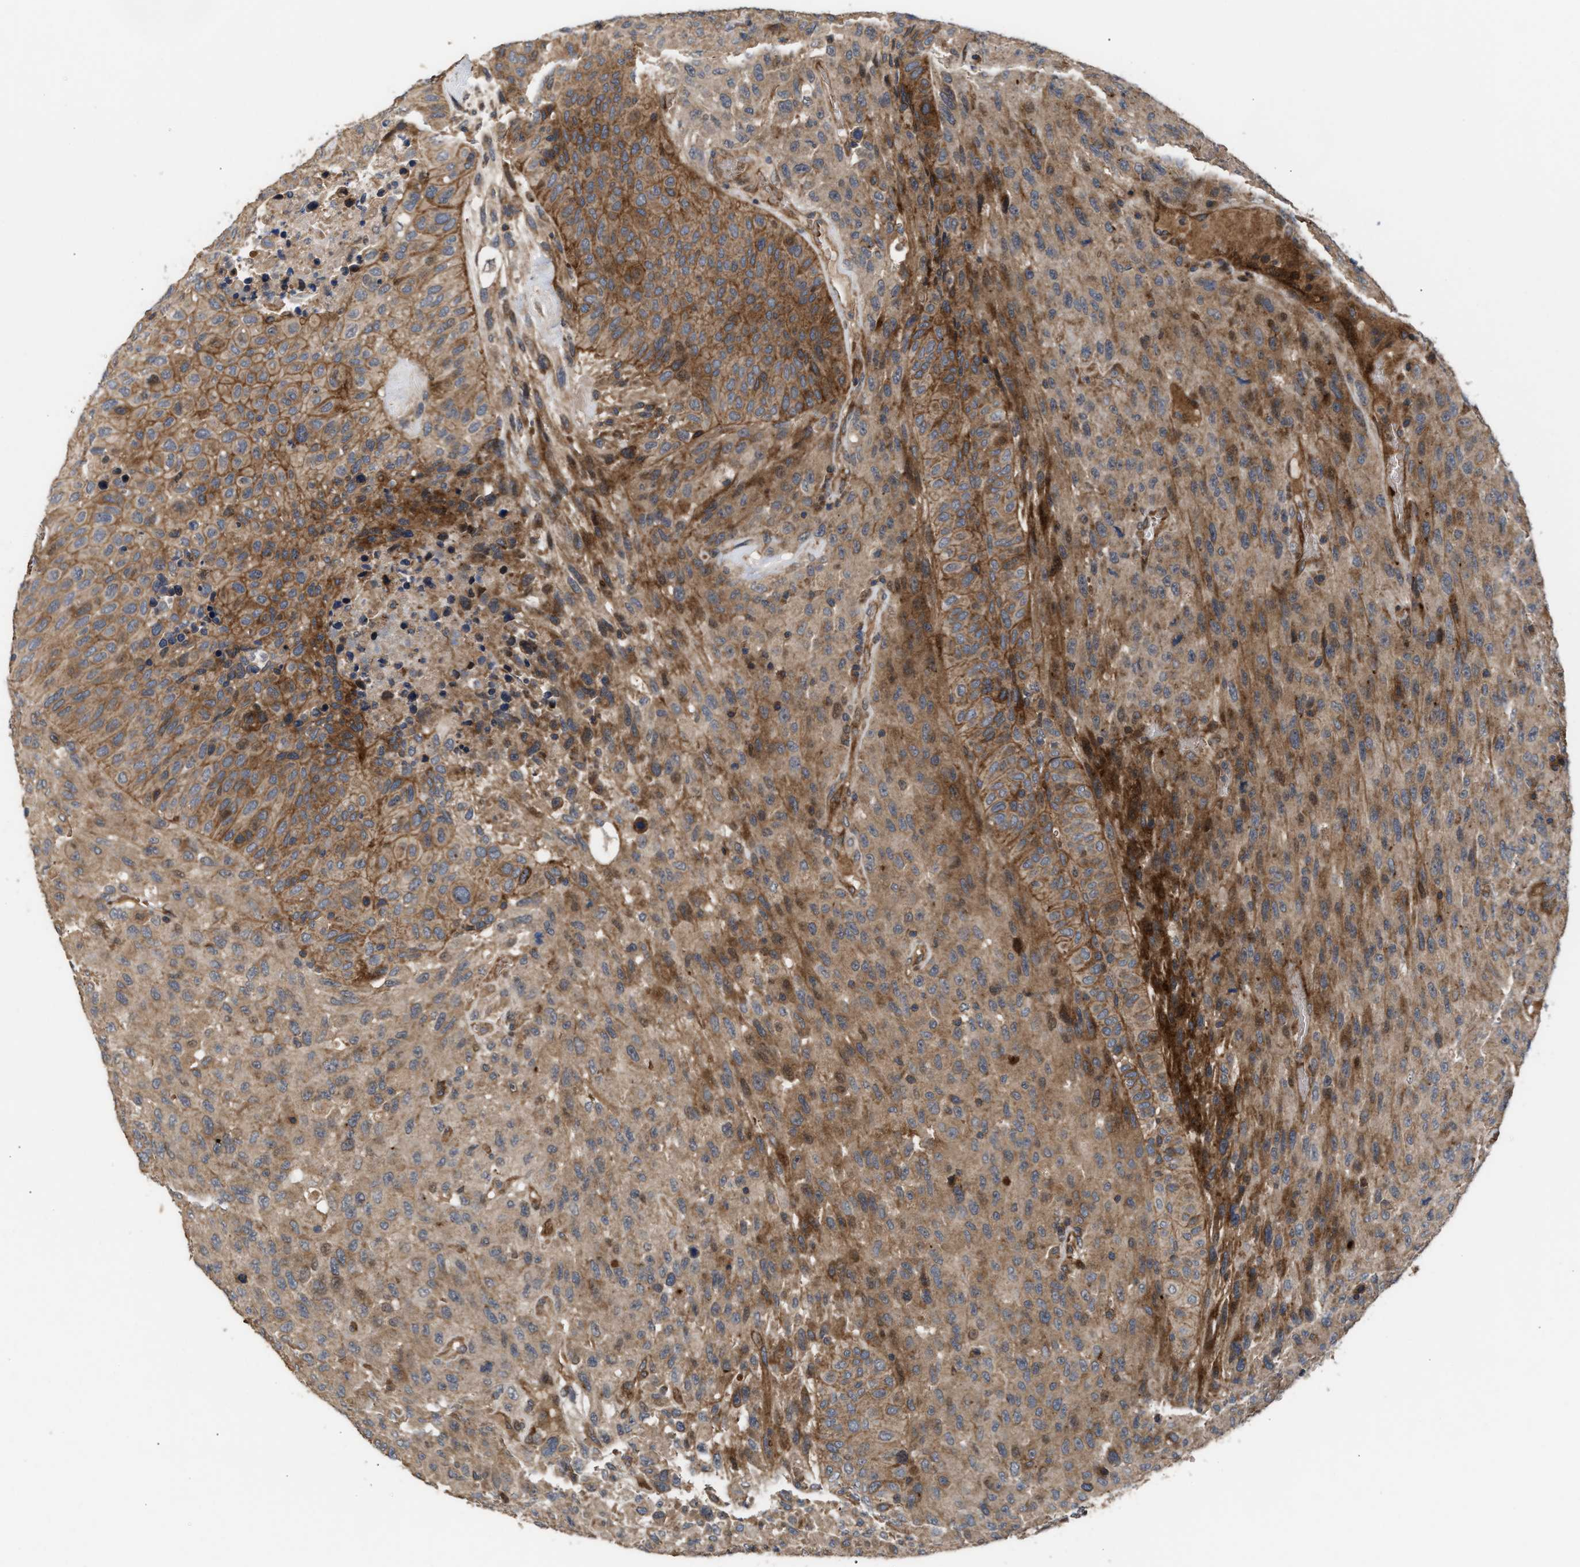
{"staining": {"intensity": "moderate", "quantity": "25%-75%", "location": "cytoplasmic/membranous"}, "tissue": "urothelial cancer", "cell_type": "Tumor cells", "image_type": "cancer", "snomed": [{"axis": "morphology", "description": "Urothelial carcinoma, High grade"}, {"axis": "topography", "description": "Urinary bladder"}], "caption": "This photomicrograph demonstrates urothelial cancer stained with IHC to label a protein in brown. The cytoplasmic/membranous of tumor cells show moderate positivity for the protein. Nuclei are counter-stained blue.", "gene": "STAU1", "patient": {"sex": "male", "age": 66}}